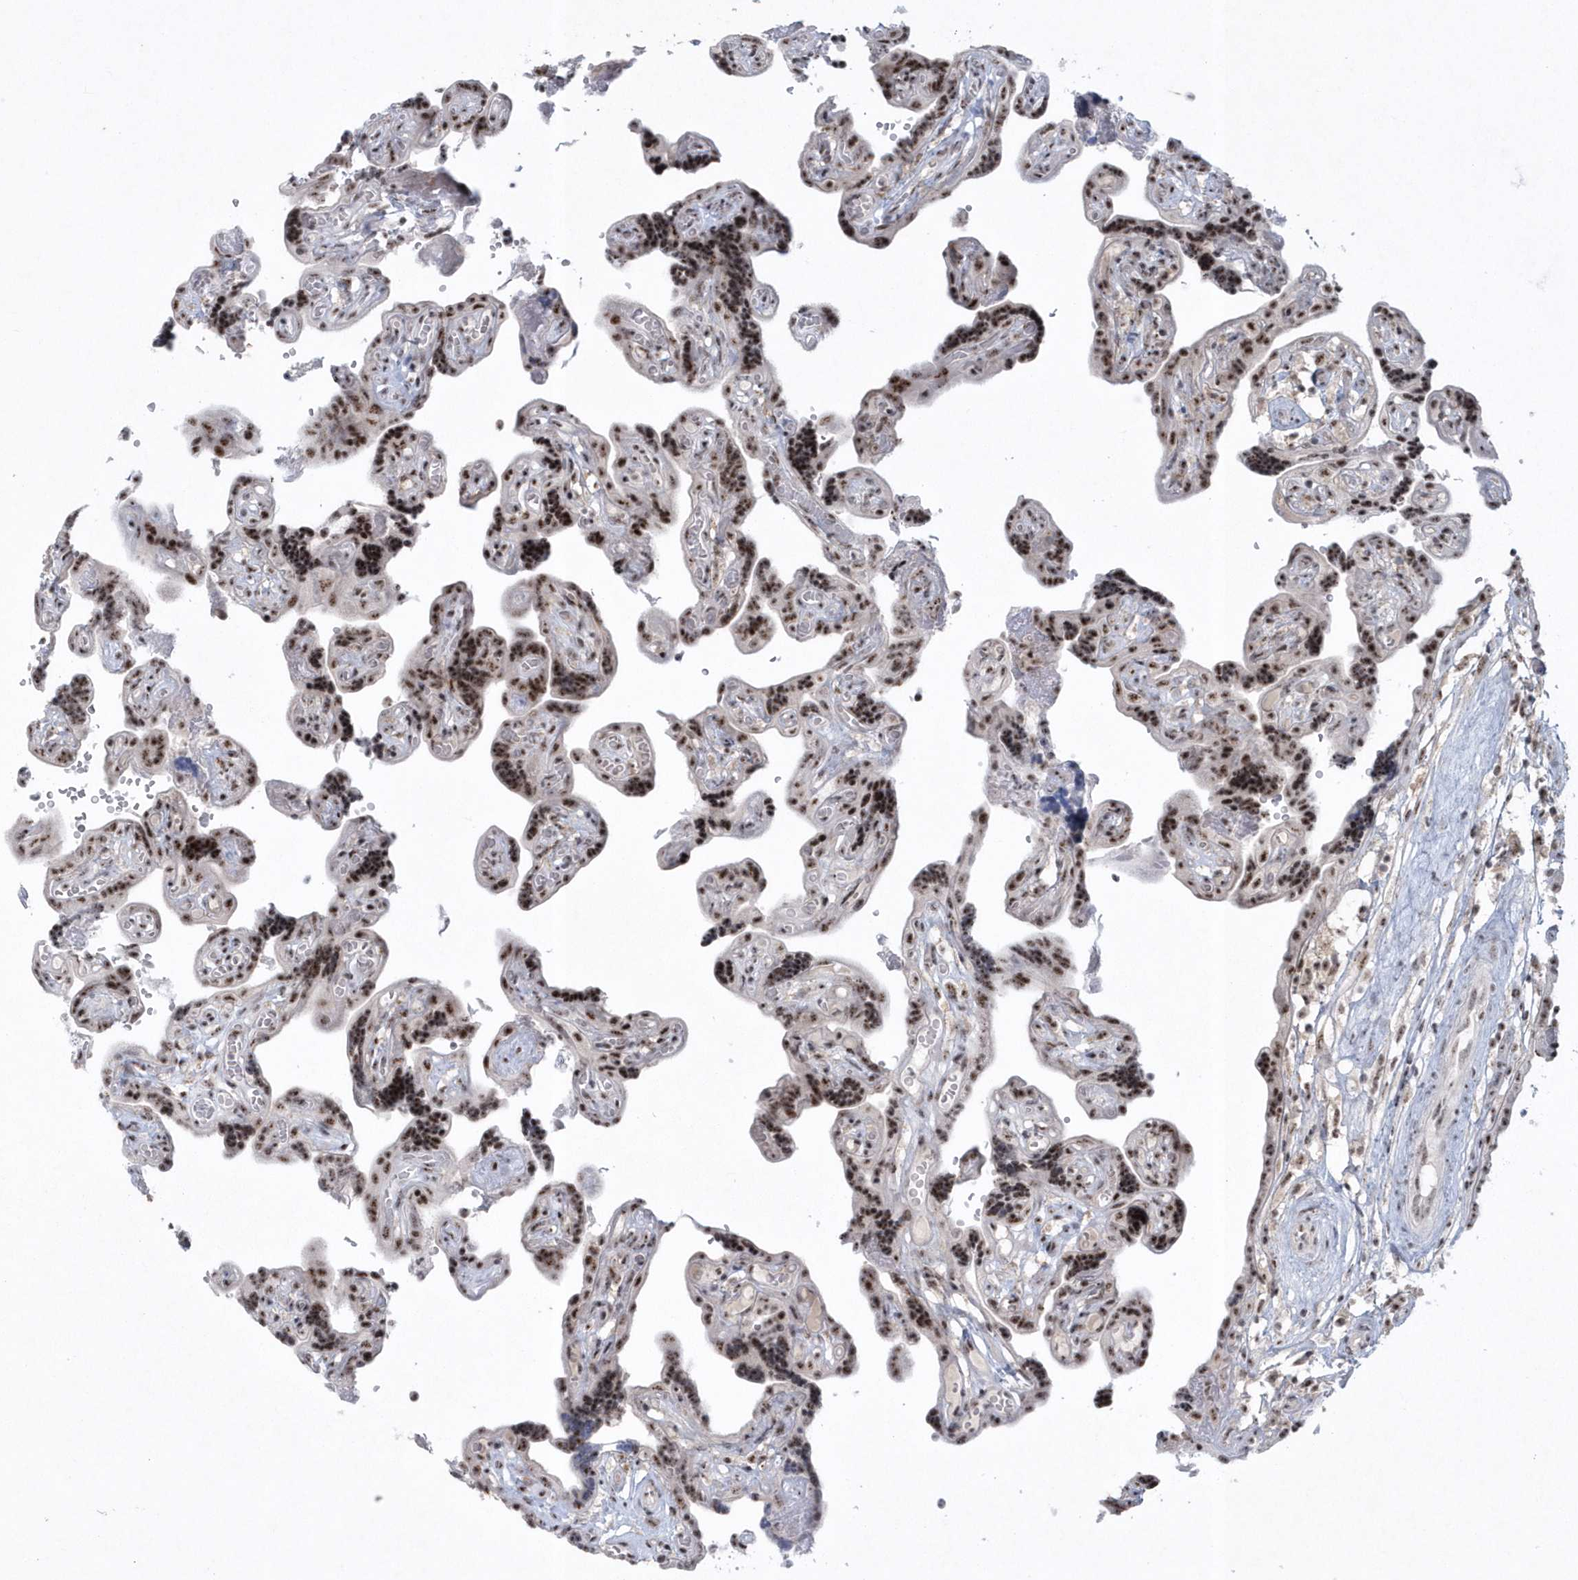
{"staining": {"intensity": "moderate", "quantity": ">75%", "location": "nuclear"}, "tissue": "placenta", "cell_type": "Decidual cells", "image_type": "normal", "snomed": [{"axis": "morphology", "description": "Normal tissue, NOS"}, {"axis": "topography", "description": "Placenta"}], "caption": "Immunohistochemical staining of normal placenta reveals >75% levels of moderate nuclear protein expression in approximately >75% of decidual cells.", "gene": "KDM6B", "patient": {"sex": "female", "age": 30}}